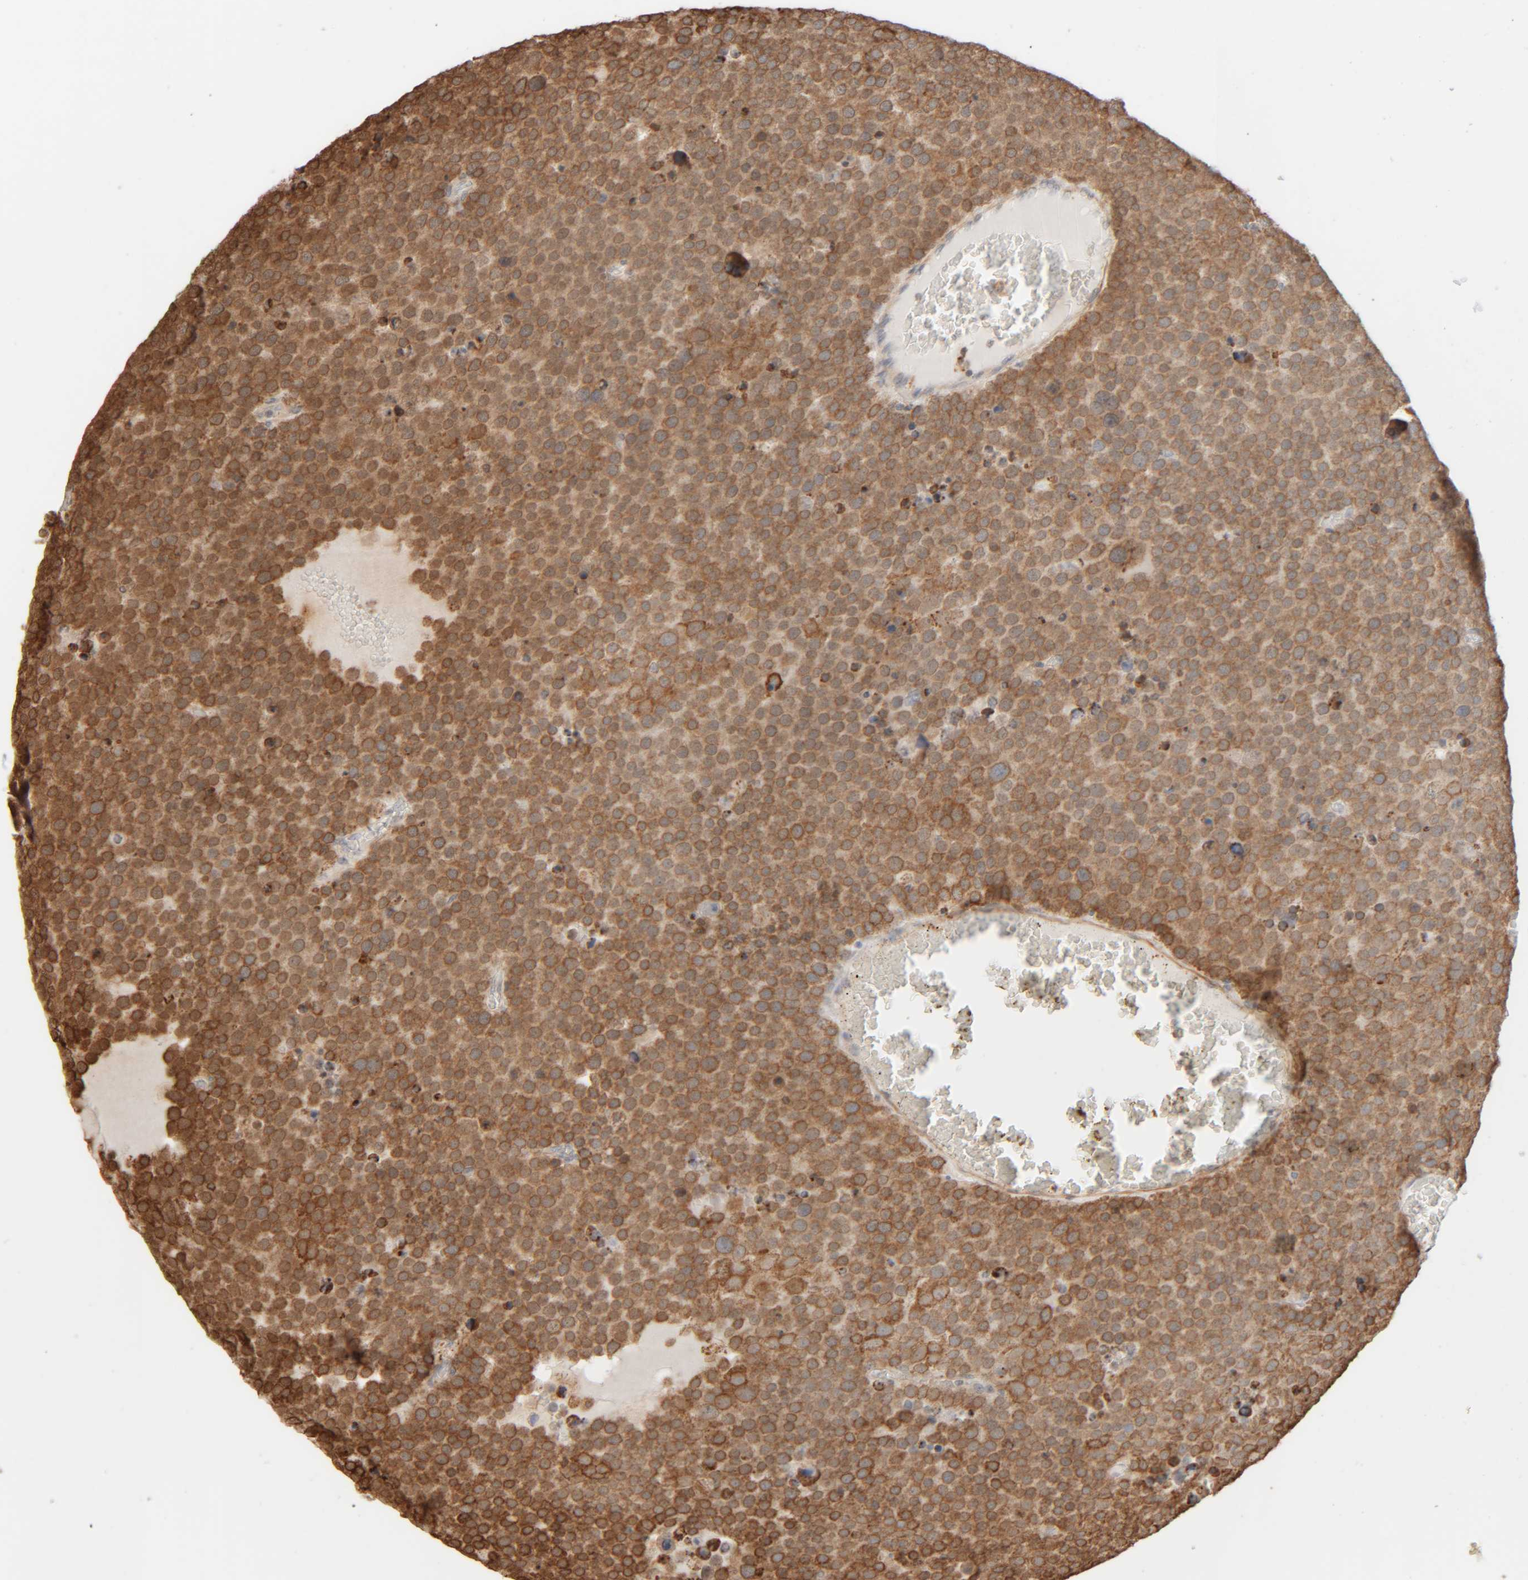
{"staining": {"intensity": "moderate", "quantity": ">75%", "location": "cytoplasmic/membranous"}, "tissue": "testis cancer", "cell_type": "Tumor cells", "image_type": "cancer", "snomed": [{"axis": "morphology", "description": "Seminoma, NOS"}, {"axis": "topography", "description": "Testis"}], "caption": "A micrograph of human testis cancer stained for a protein reveals moderate cytoplasmic/membranous brown staining in tumor cells. (IHC, brightfield microscopy, high magnification).", "gene": "INTS1", "patient": {"sex": "male", "age": 71}}